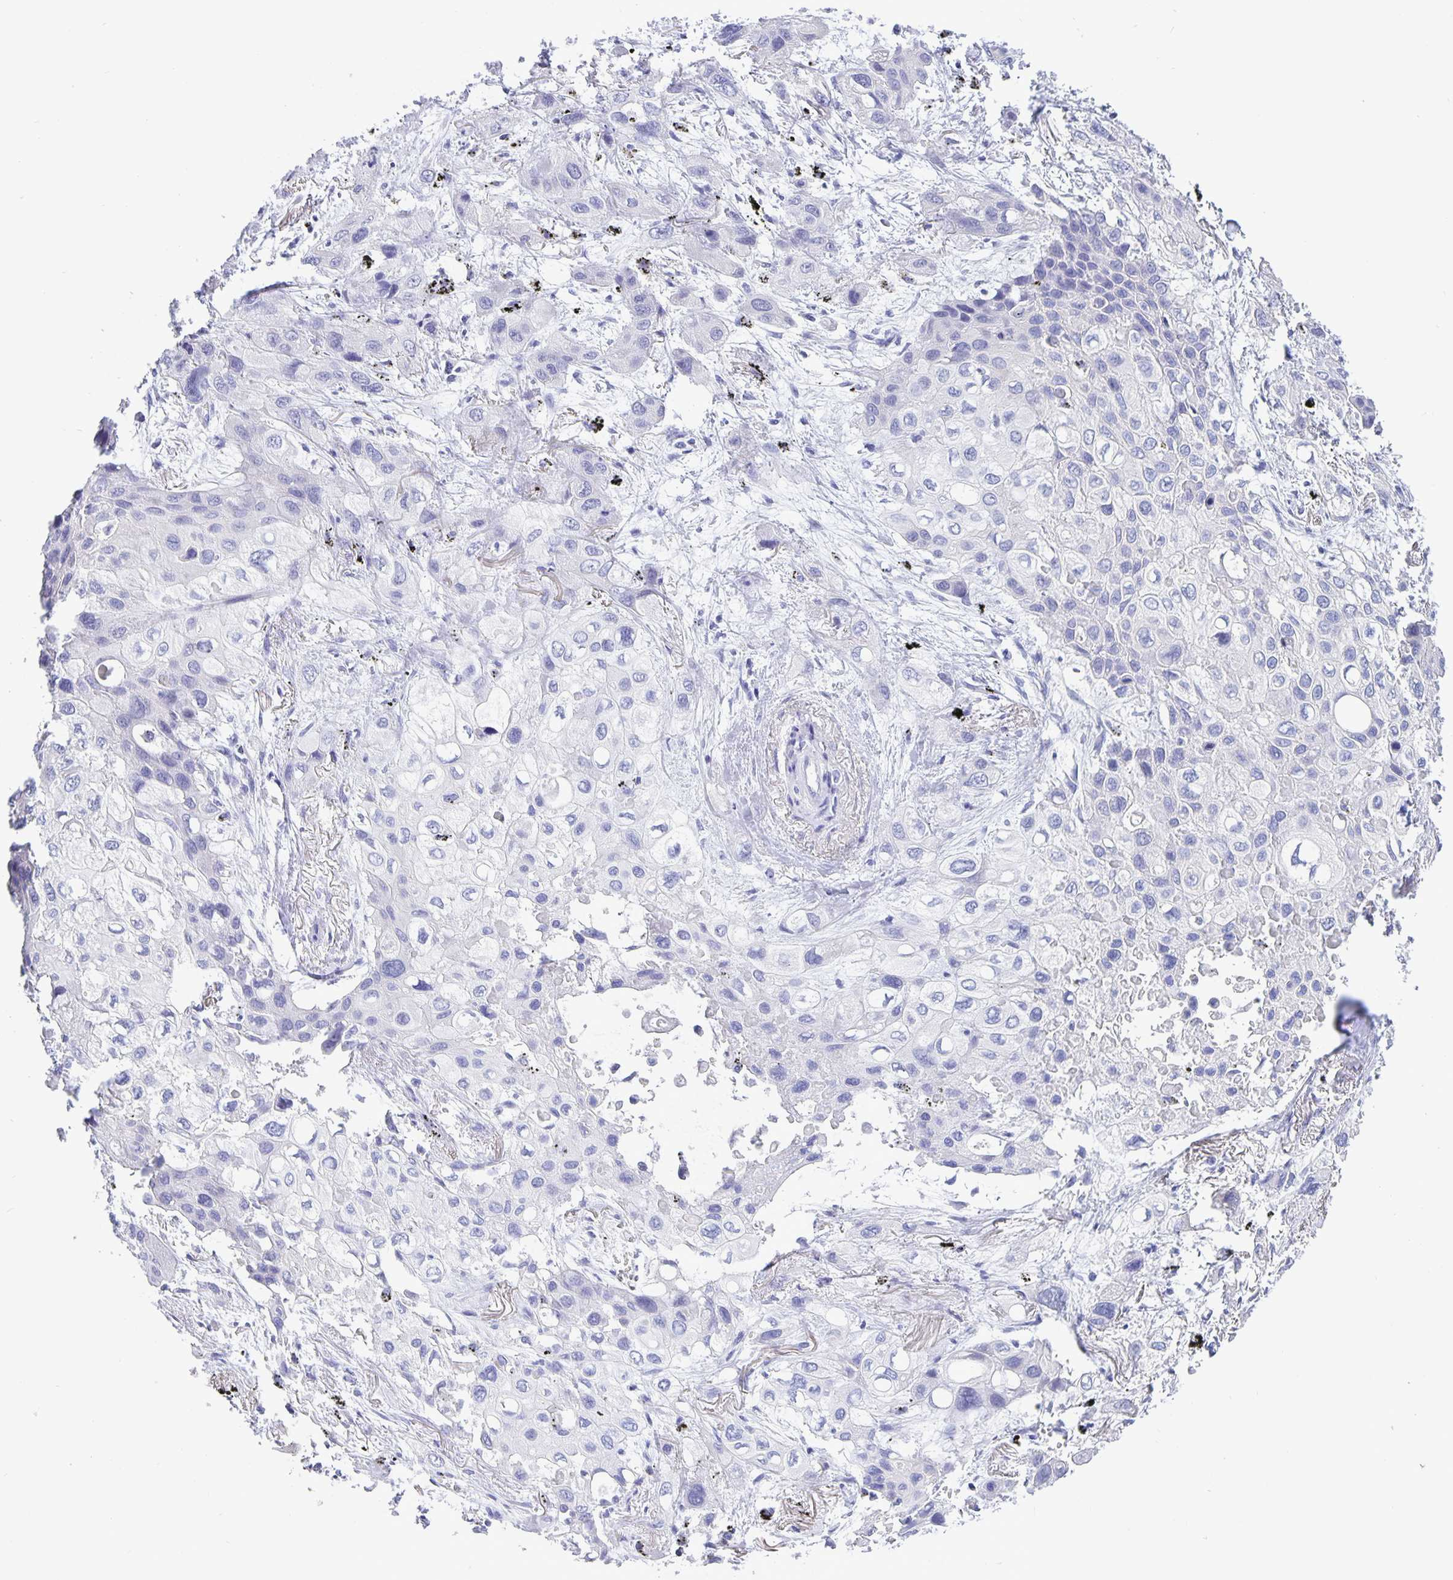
{"staining": {"intensity": "negative", "quantity": "none", "location": "none"}, "tissue": "lung cancer", "cell_type": "Tumor cells", "image_type": "cancer", "snomed": [{"axis": "morphology", "description": "Squamous cell carcinoma, NOS"}, {"axis": "morphology", "description": "Squamous cell carcinoma, metastatic, NOS"}, {"axis": "topography", "description": "Lung"}], "caption": "IHC image of neoplastic tissue: squamous cell carcinoma (lung) stained with DAB shows no significant protein positivity in tumor cells. (DAB immunohistochemistry (IHC) with hematoxylin counter stain).", "gene": "ERMN", "patient": {"sex": "male", "age": 59}}